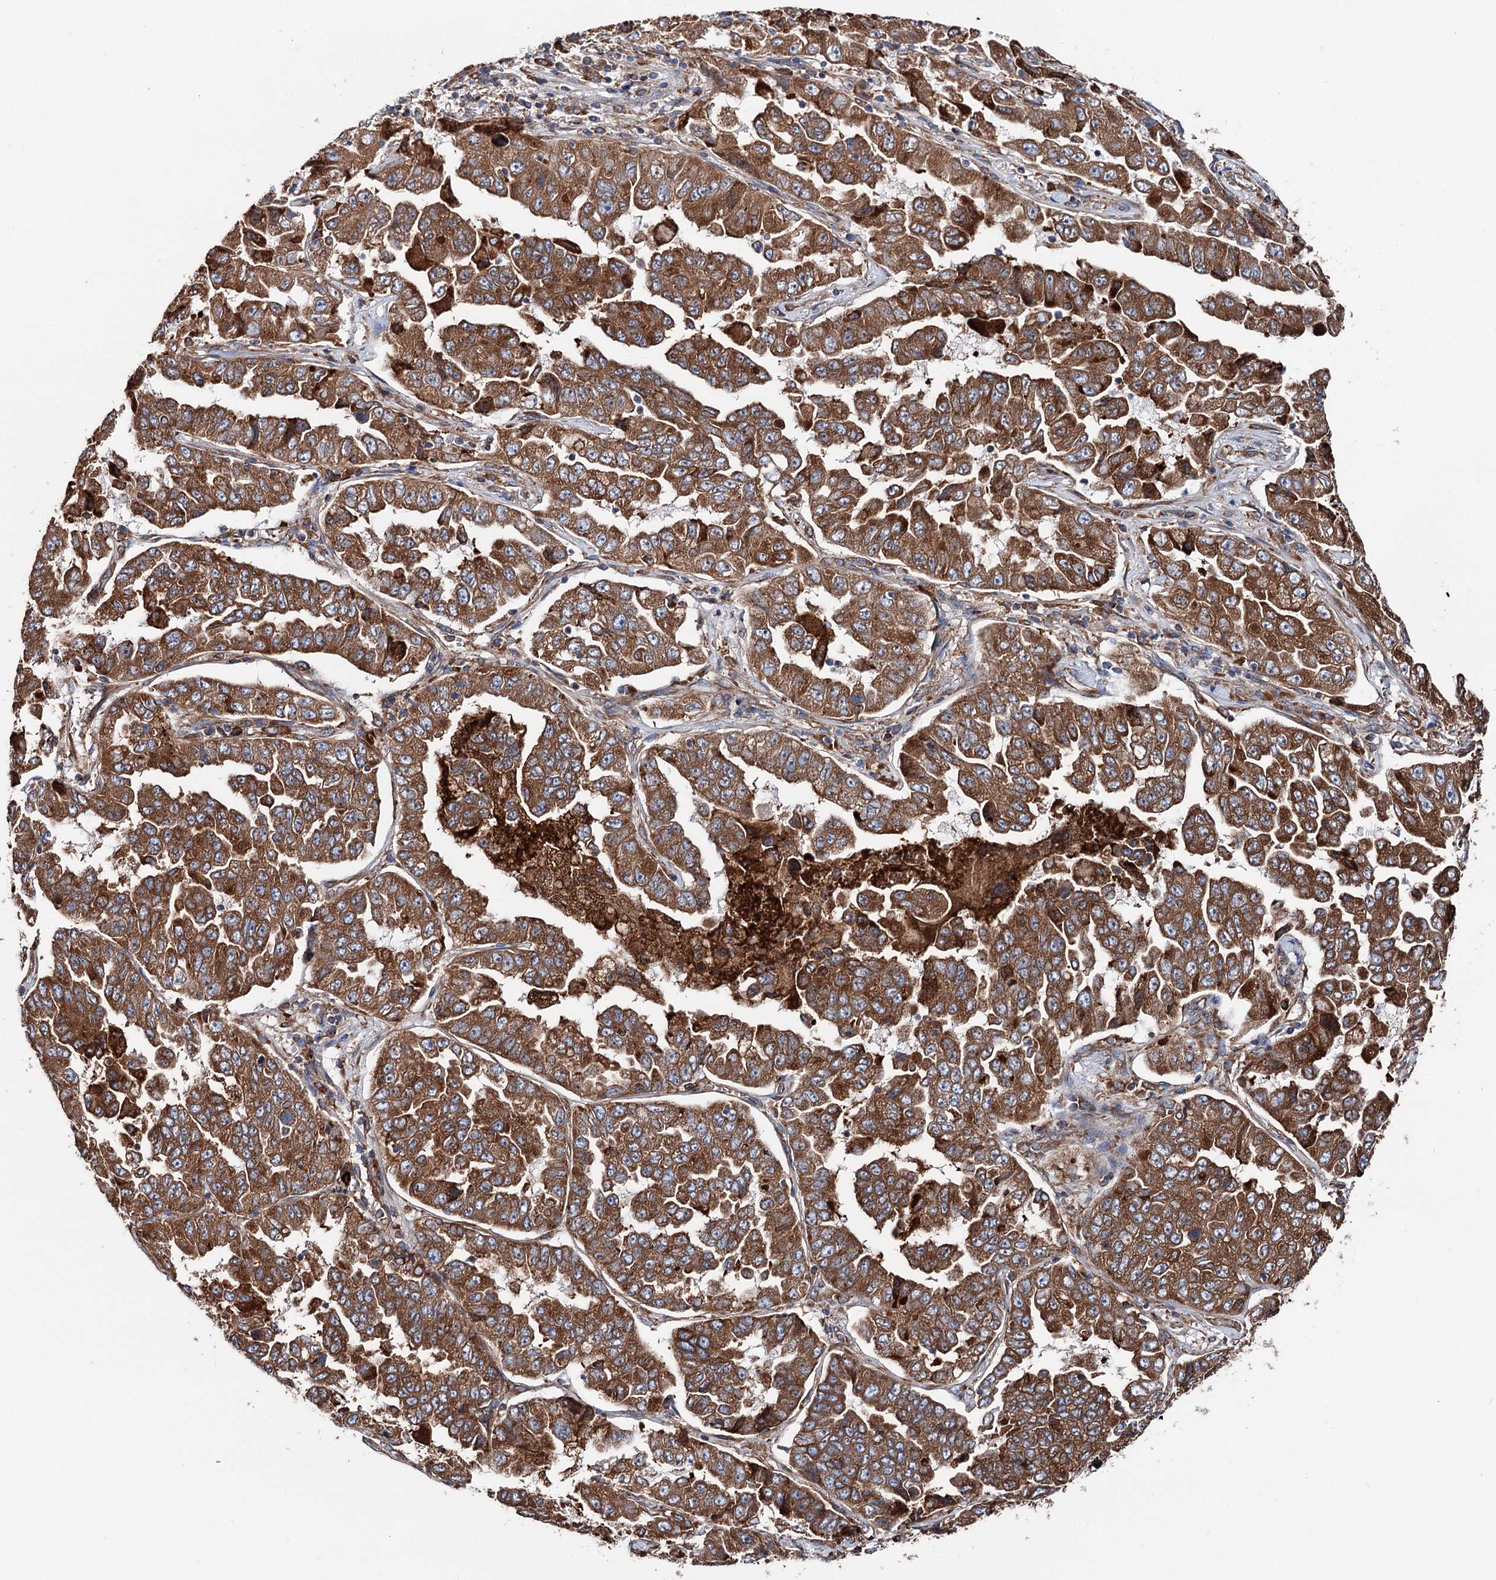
{"staining": {"intensity": "moderate", "quantity": ">75%", "location": "cytoplasmic/membranous"}, "tissue": "lung cancer", "cell_type": "Tumor cells", "image_type": "cancer", "snomed": [{"axis": "morphology", "description": "Adenocarcinoma, NOS"}, {"axis": "topography", "description": "Lung"}], "caption": "Lung cancer was stained to show a protein in brown. There is medium levels of moderate cytoplasmic/membranous expression in about >75% of tumor cells.", "gene": "ERP29", "patient": {"sex": "female", "age": 51}}